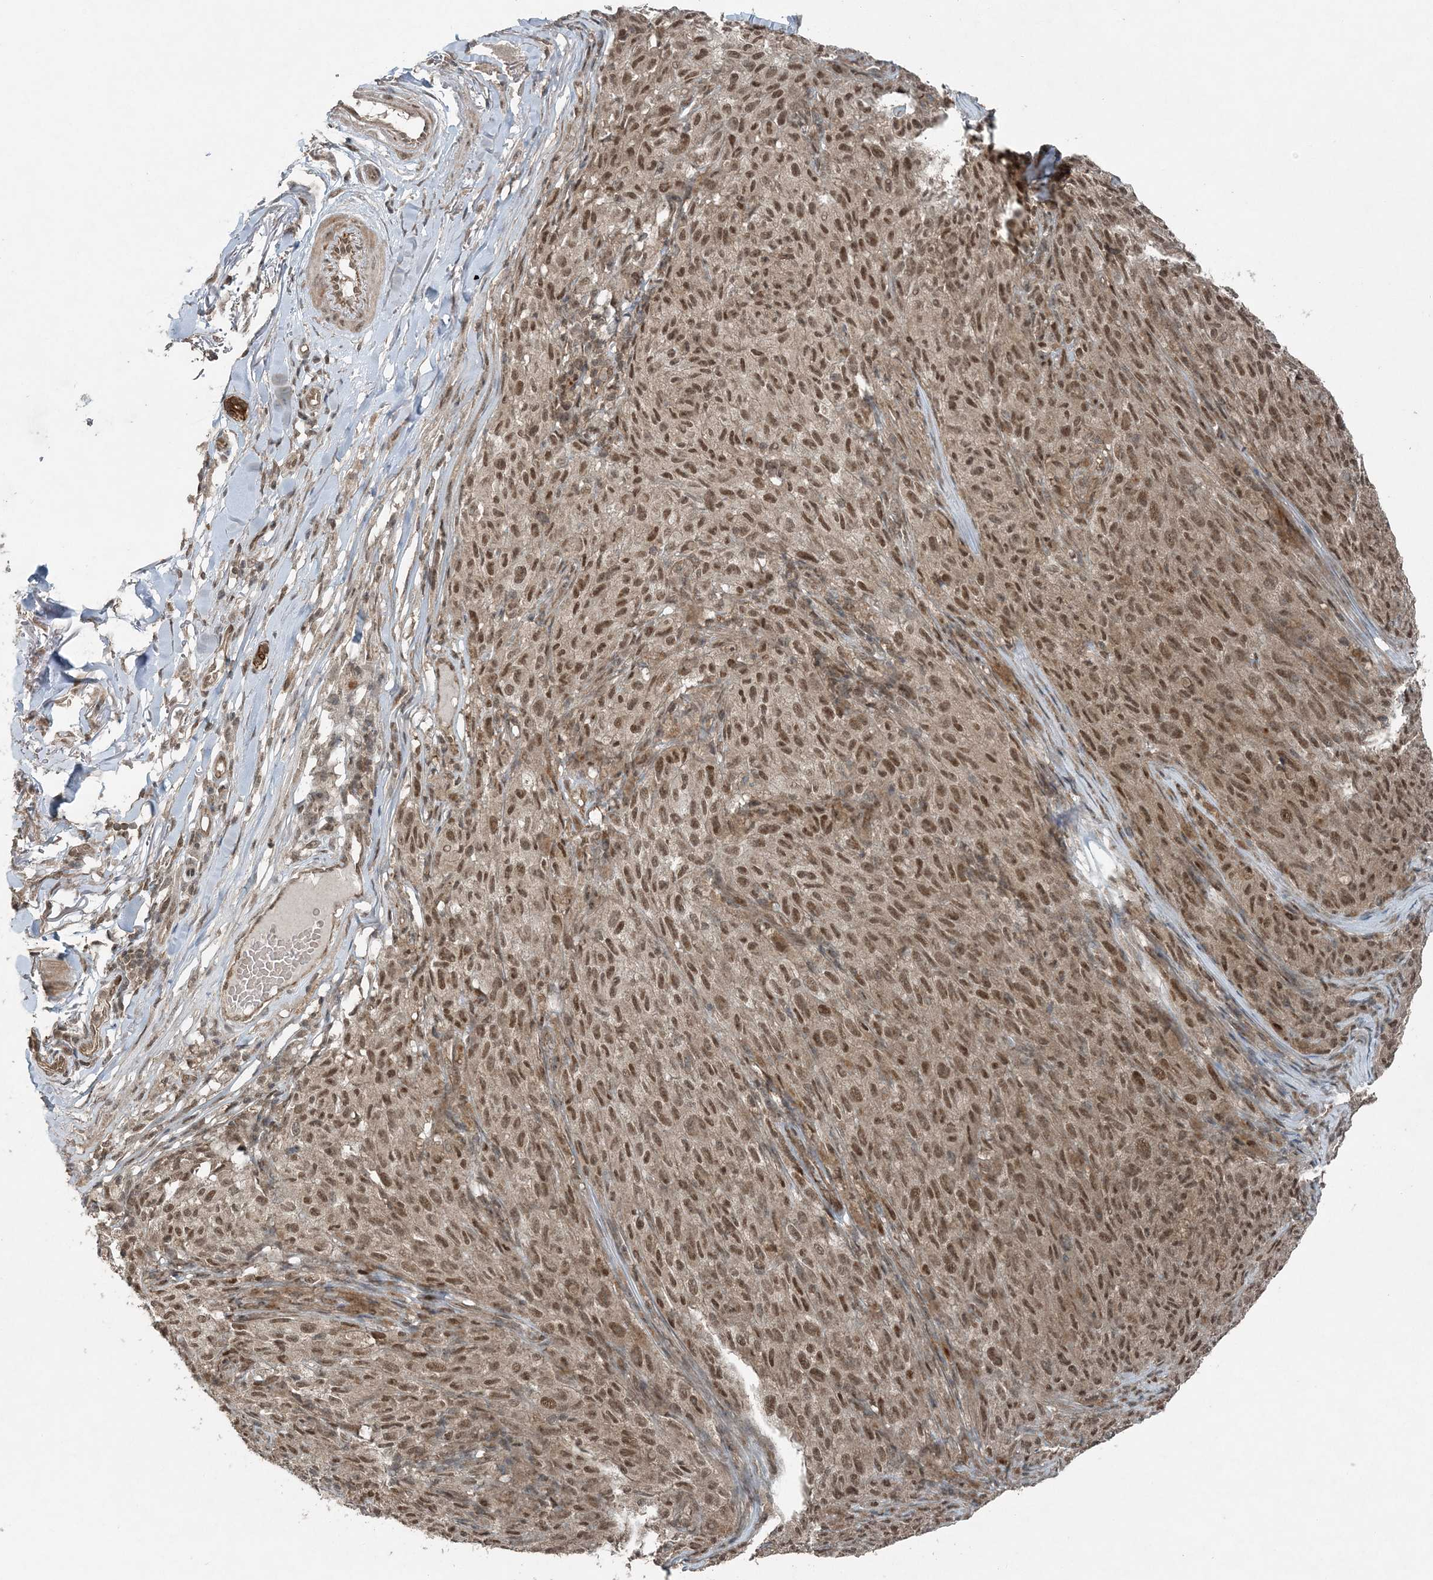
{"staining": {"intensity": "moderate", "quantity": ">75%", "location": "nuclear"}, "tissue": "melanoma", "cell_type": "Tumor cells", "image_type": "cancer", "snomed": [{"axis": "morphology", "description": "Malignant melanoma, NOS"}, {"axis": "topography", "description": "Skin"}], "caption": "A brown stain highlights moderate nuclear expression of a protein in malignant melanoma tumor cells. Using DAB (brown) and hematoxylin (blue) stains, captured at high magnification using brightfield microscopy.", "gene": "COPS7B", "patient": {"sex": "female", "age": 82}}